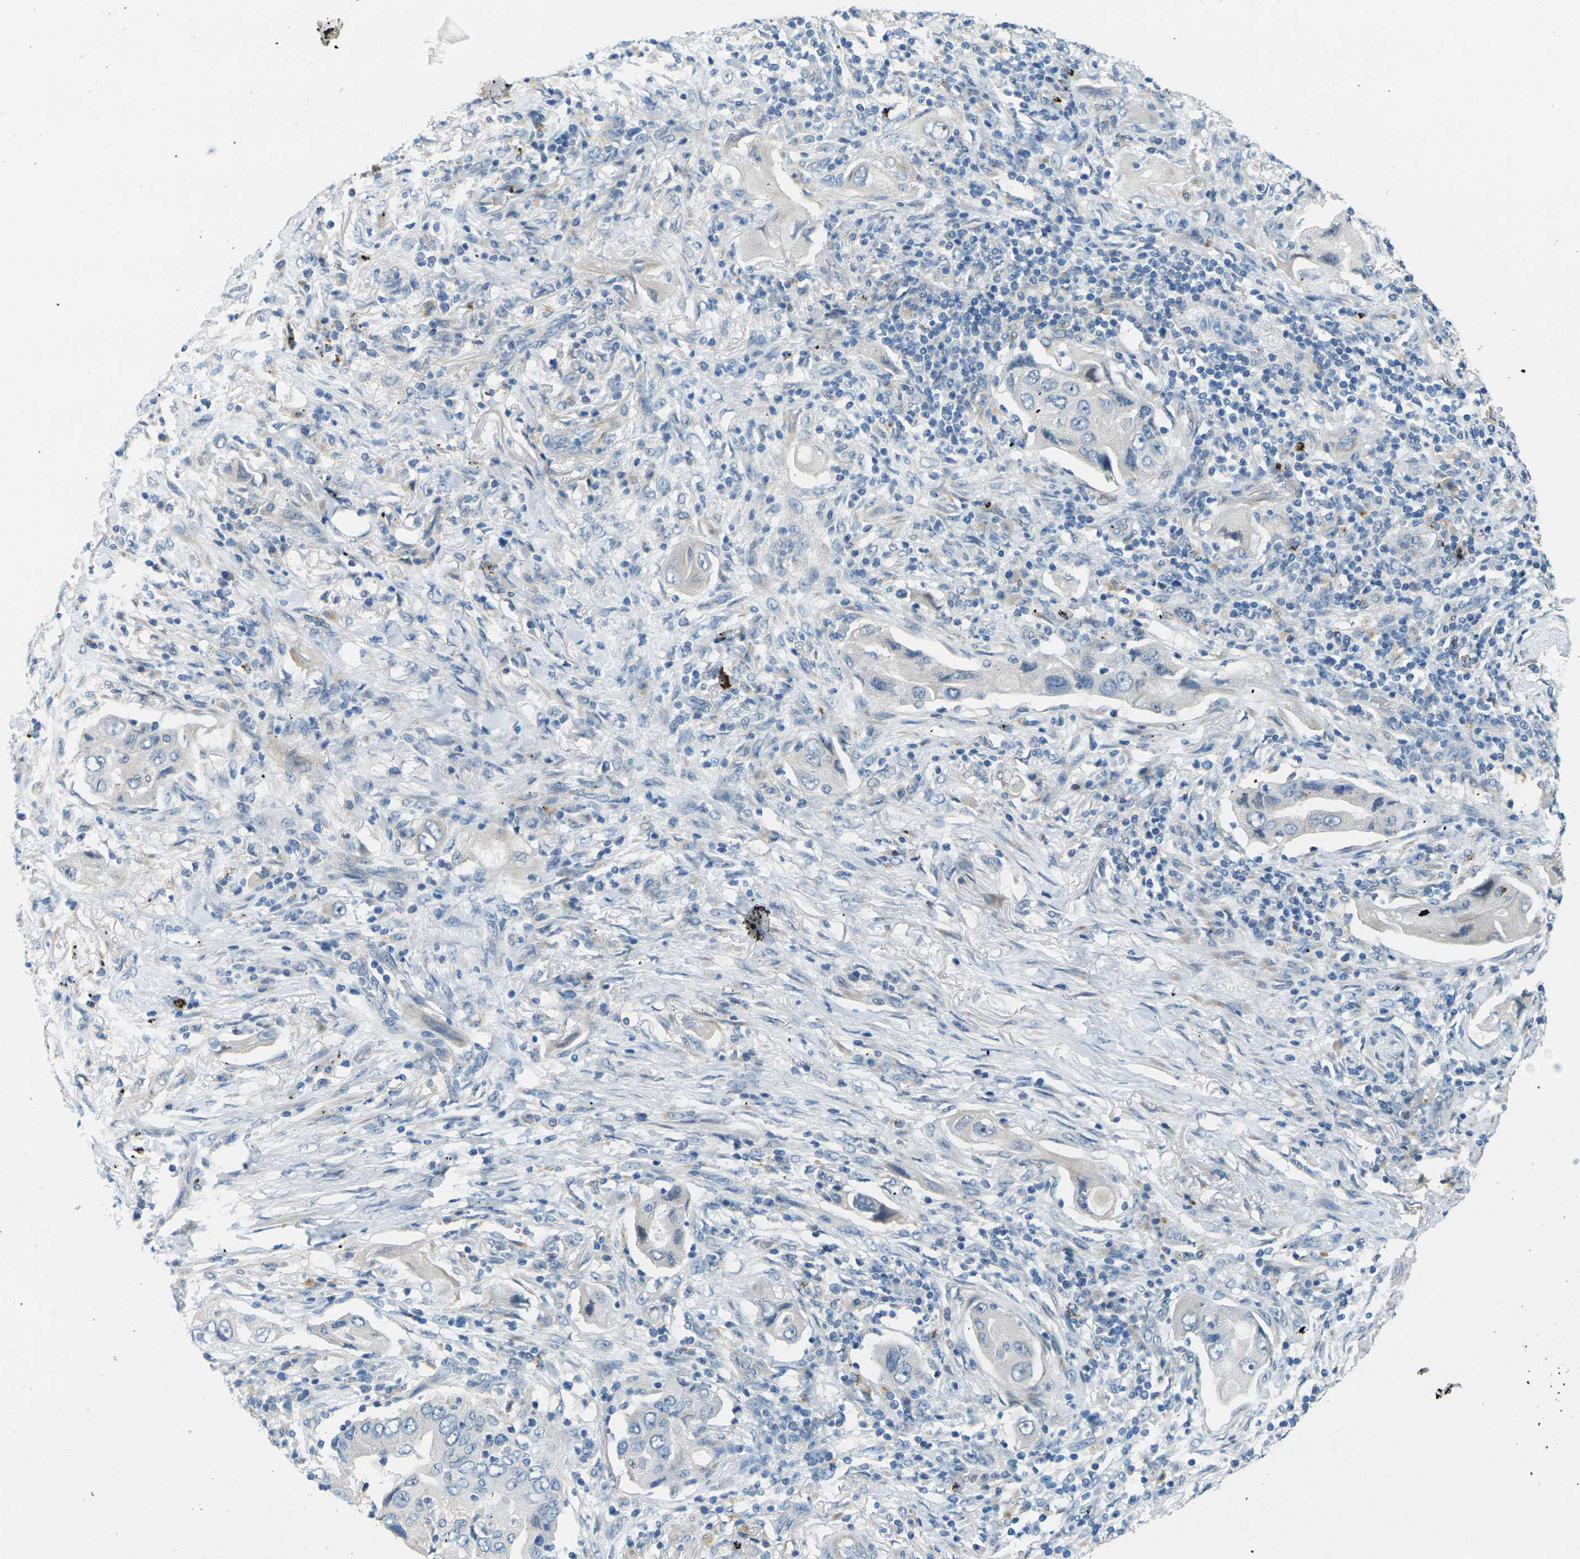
{"staining": {"intensity": "negative", "quantity": "none", "location": "none"}, "tissue": "lung cancer", "cell_type": "Tumor cells", "image_type": "cancer", "snomed": [{"axis": "morphology", "description": "Adenocarcinoma, NOS"}, {"axis": "topography", "description": "Lung"}], "caption": "Tumor cells show no significant protein staining in lung adenocarcinoma.", "gene": "CYP2C8", "patient": {"sex": "female", "age": 65}}